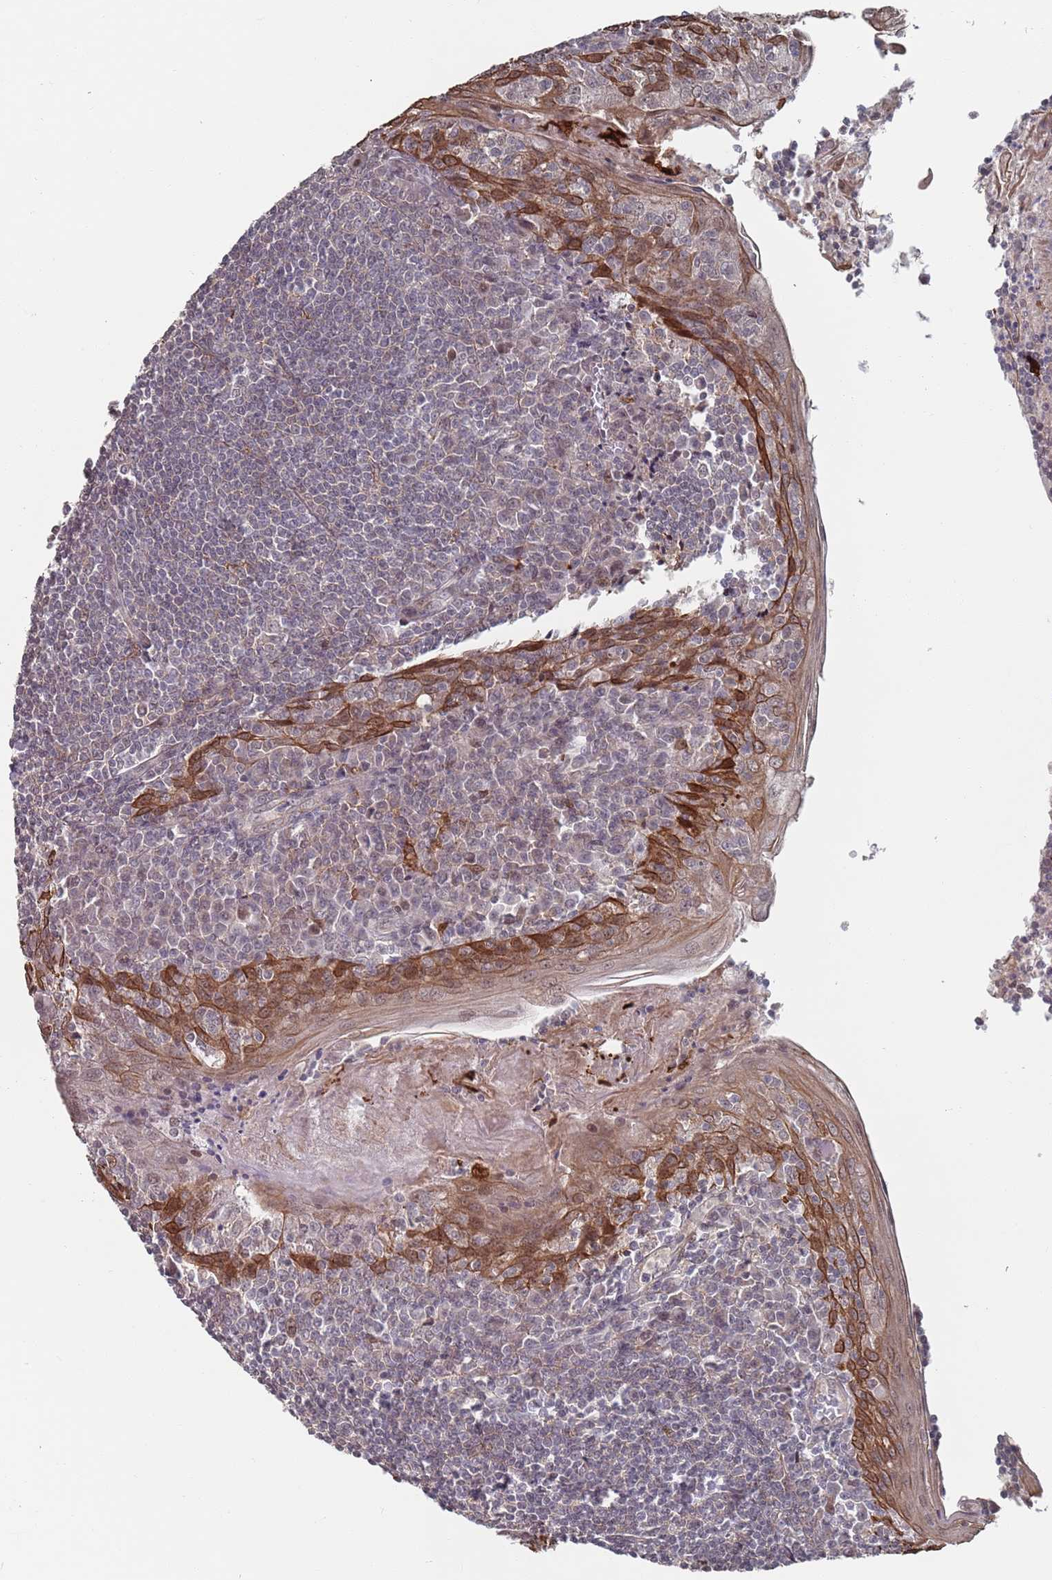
{"staining": {"intensity": "weak", "quantity": "25%-75%", "location": "cytoplasmic/membranous"}, "tissue": "tonsil", "cell_type": "Germinal center cells", "image_type": "normal", "snomed": [{"axis": "morphology", "description": "Normal tissue, NOS"}, {"axis": "topography", "description": "Tonsil"}], "caption": "Normal tonsil was stained to show a protein in brown. There is low levels of weak cytoplasmic/membranous expression in approximately 25%-75% of germinal center cells. (brown staining indicates protein expression, while blue staining denotes nuclei).", "gene": "DGKD", "patient": {"sex": "male", "age": 27}}